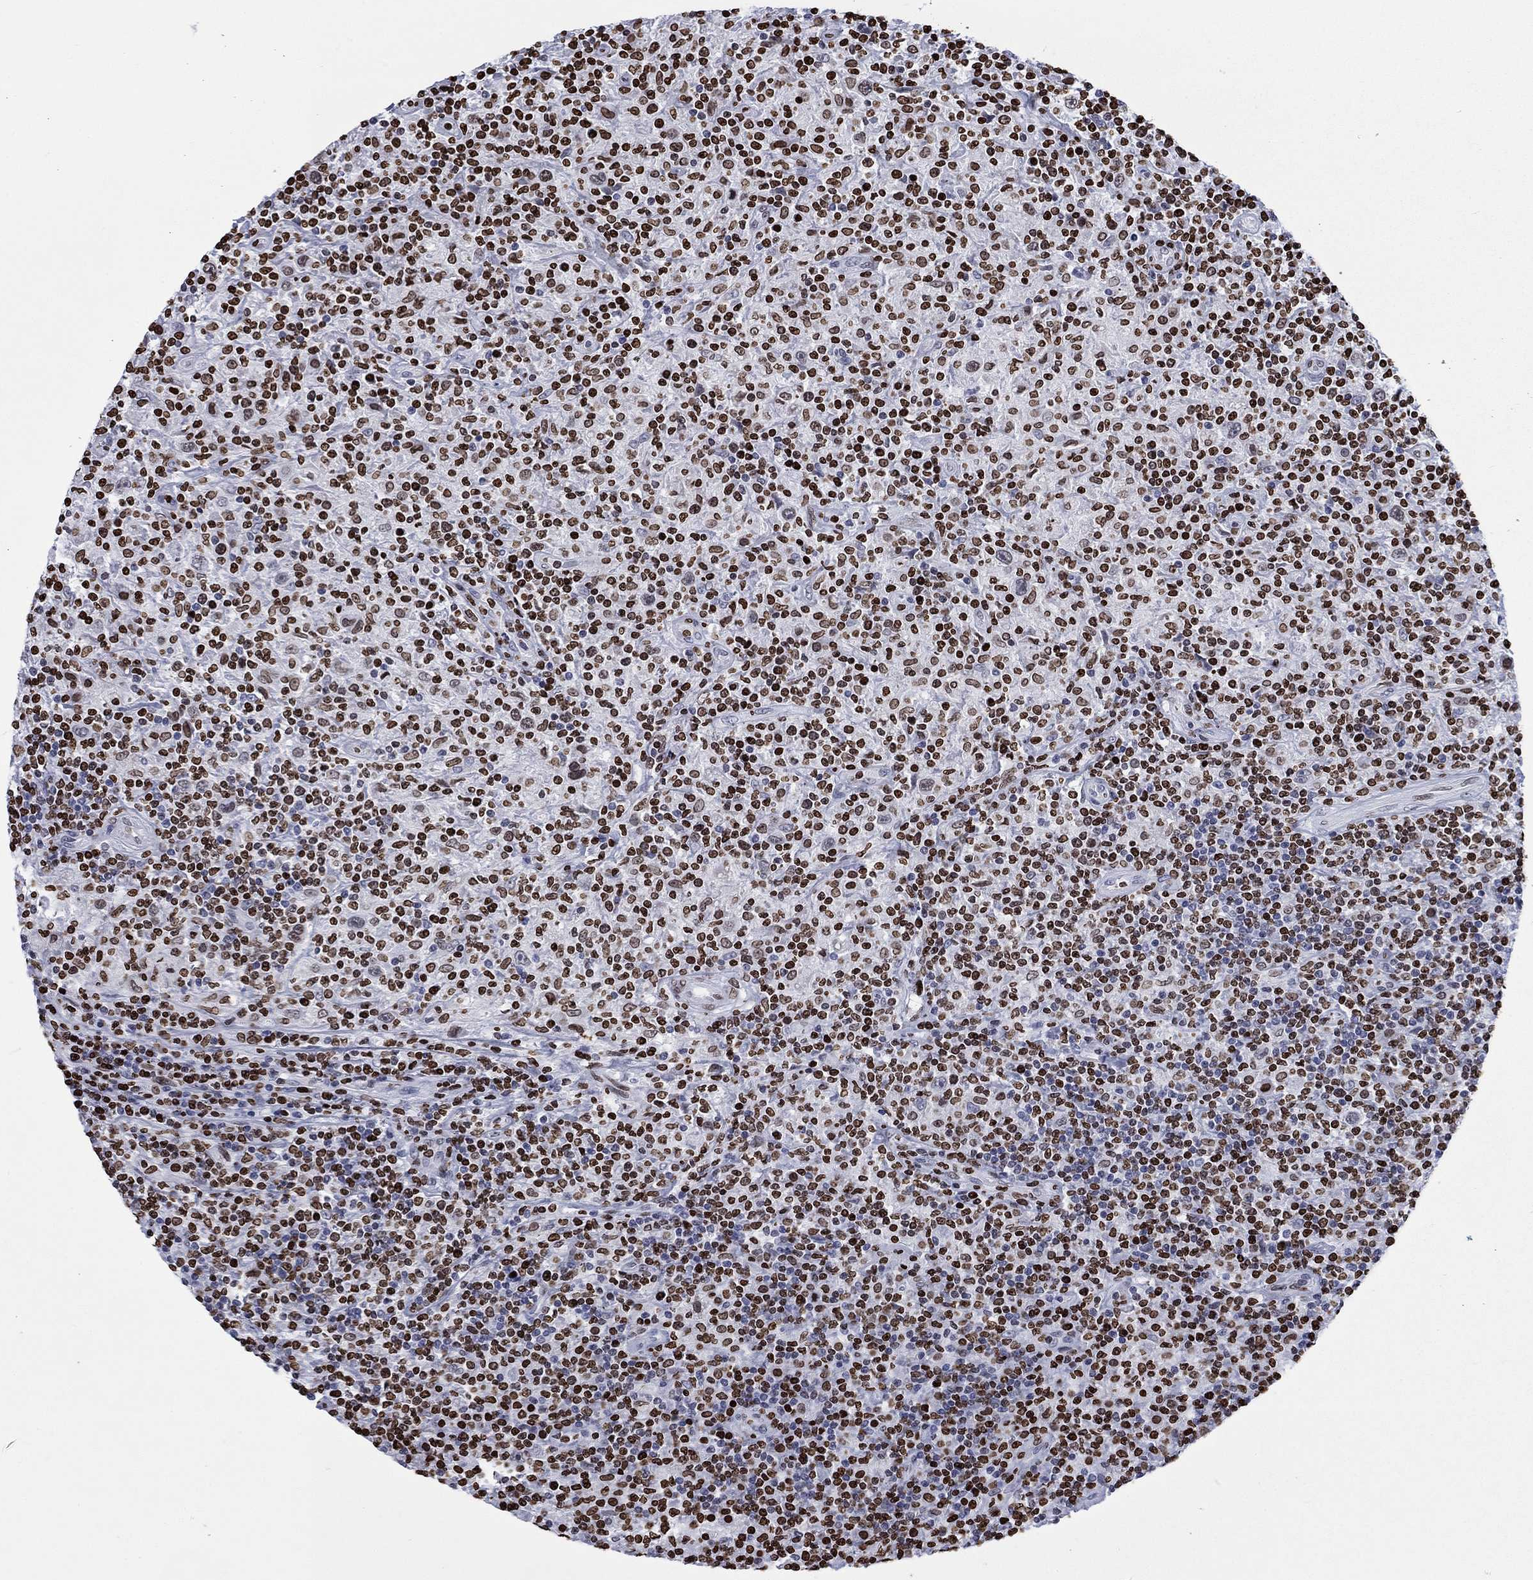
{"staining": {"intensity": "weak", "quantity": "25%-75%", "location": "nuclear"}, "tissue": "lymphoma", "cell_type": "Tumor cells", "image_type": "cancer", "snomed": [{"axis": "morphology", "description": "Hodgkin's disease, NOS"}, {"axis": "topography", "description": "Lymph node"}], "caption": "High-power microscopy captured an immunohistochemistry image of Hodgkin's disease, revealing weak nuclear positivity in about 25%-75% of tumor cells.", "gene": "H1-5", "patient": {"sex": "male", "age": 70}}